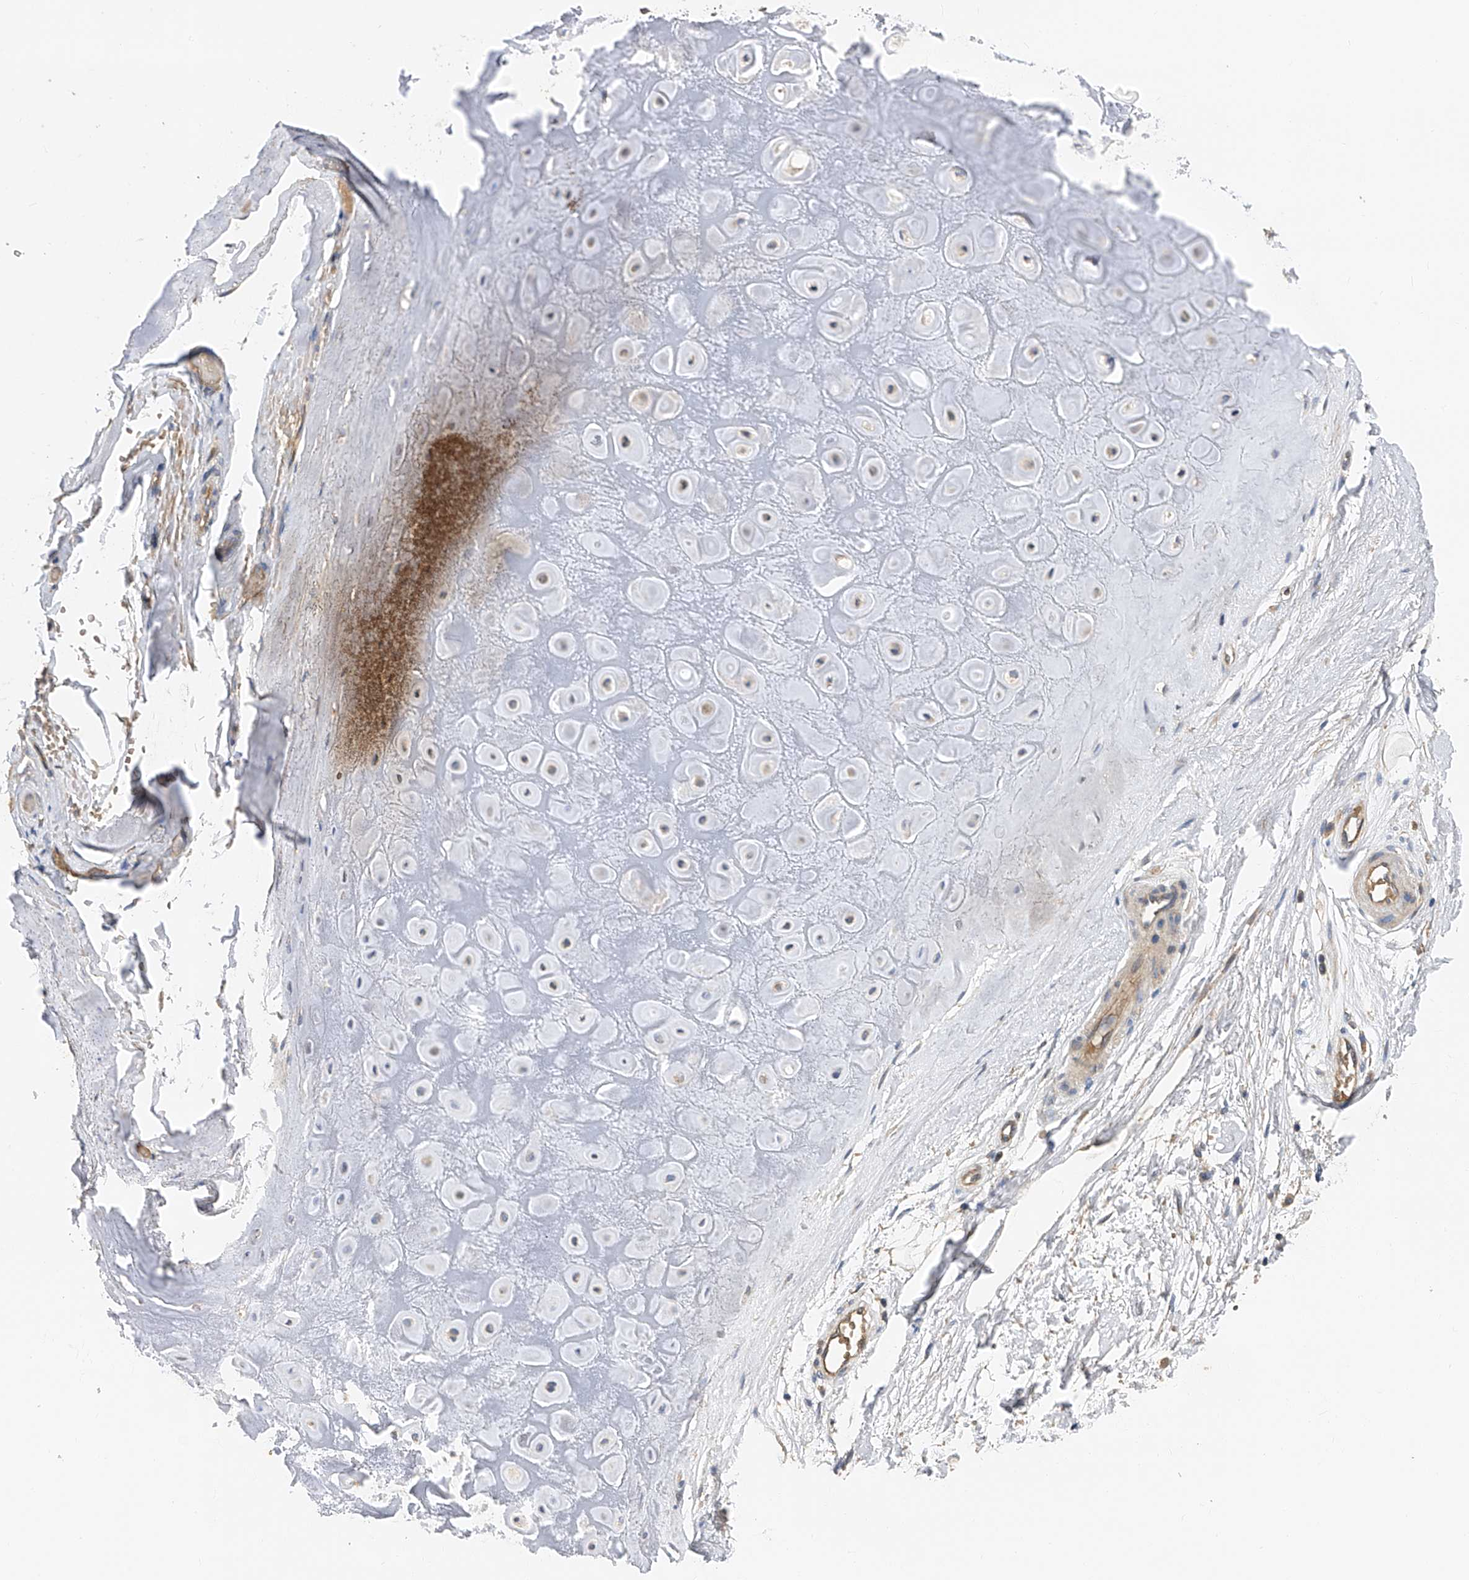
{"staining": {"intensity": "weak", "quantity": ">75%", "location": "cytoplasmic/membranous"}, "tissue": "adipose tissue", "cell_type": "Adipocytes", "image_type": "normal", "snomed": [{"axis": "morphology", "description": "Normal tissue, NOS"}, {"axis": "morphology", "description": "Basal cell carcinoma"}, {"axis": "topography", "description": "Skin"}], "caption": "Unremarkable adipose tissue reveals weak cytoplasmic/membranous expression in approximately >75% of adipocytes (Stains: DAB (3,3'-diaminobenzidine) in brown, nuclei in blue, Microscopy: brightfield microscopy at high magnification)..", "gene": "PTK2", "patient": {"sex": "female", "age": 89}}